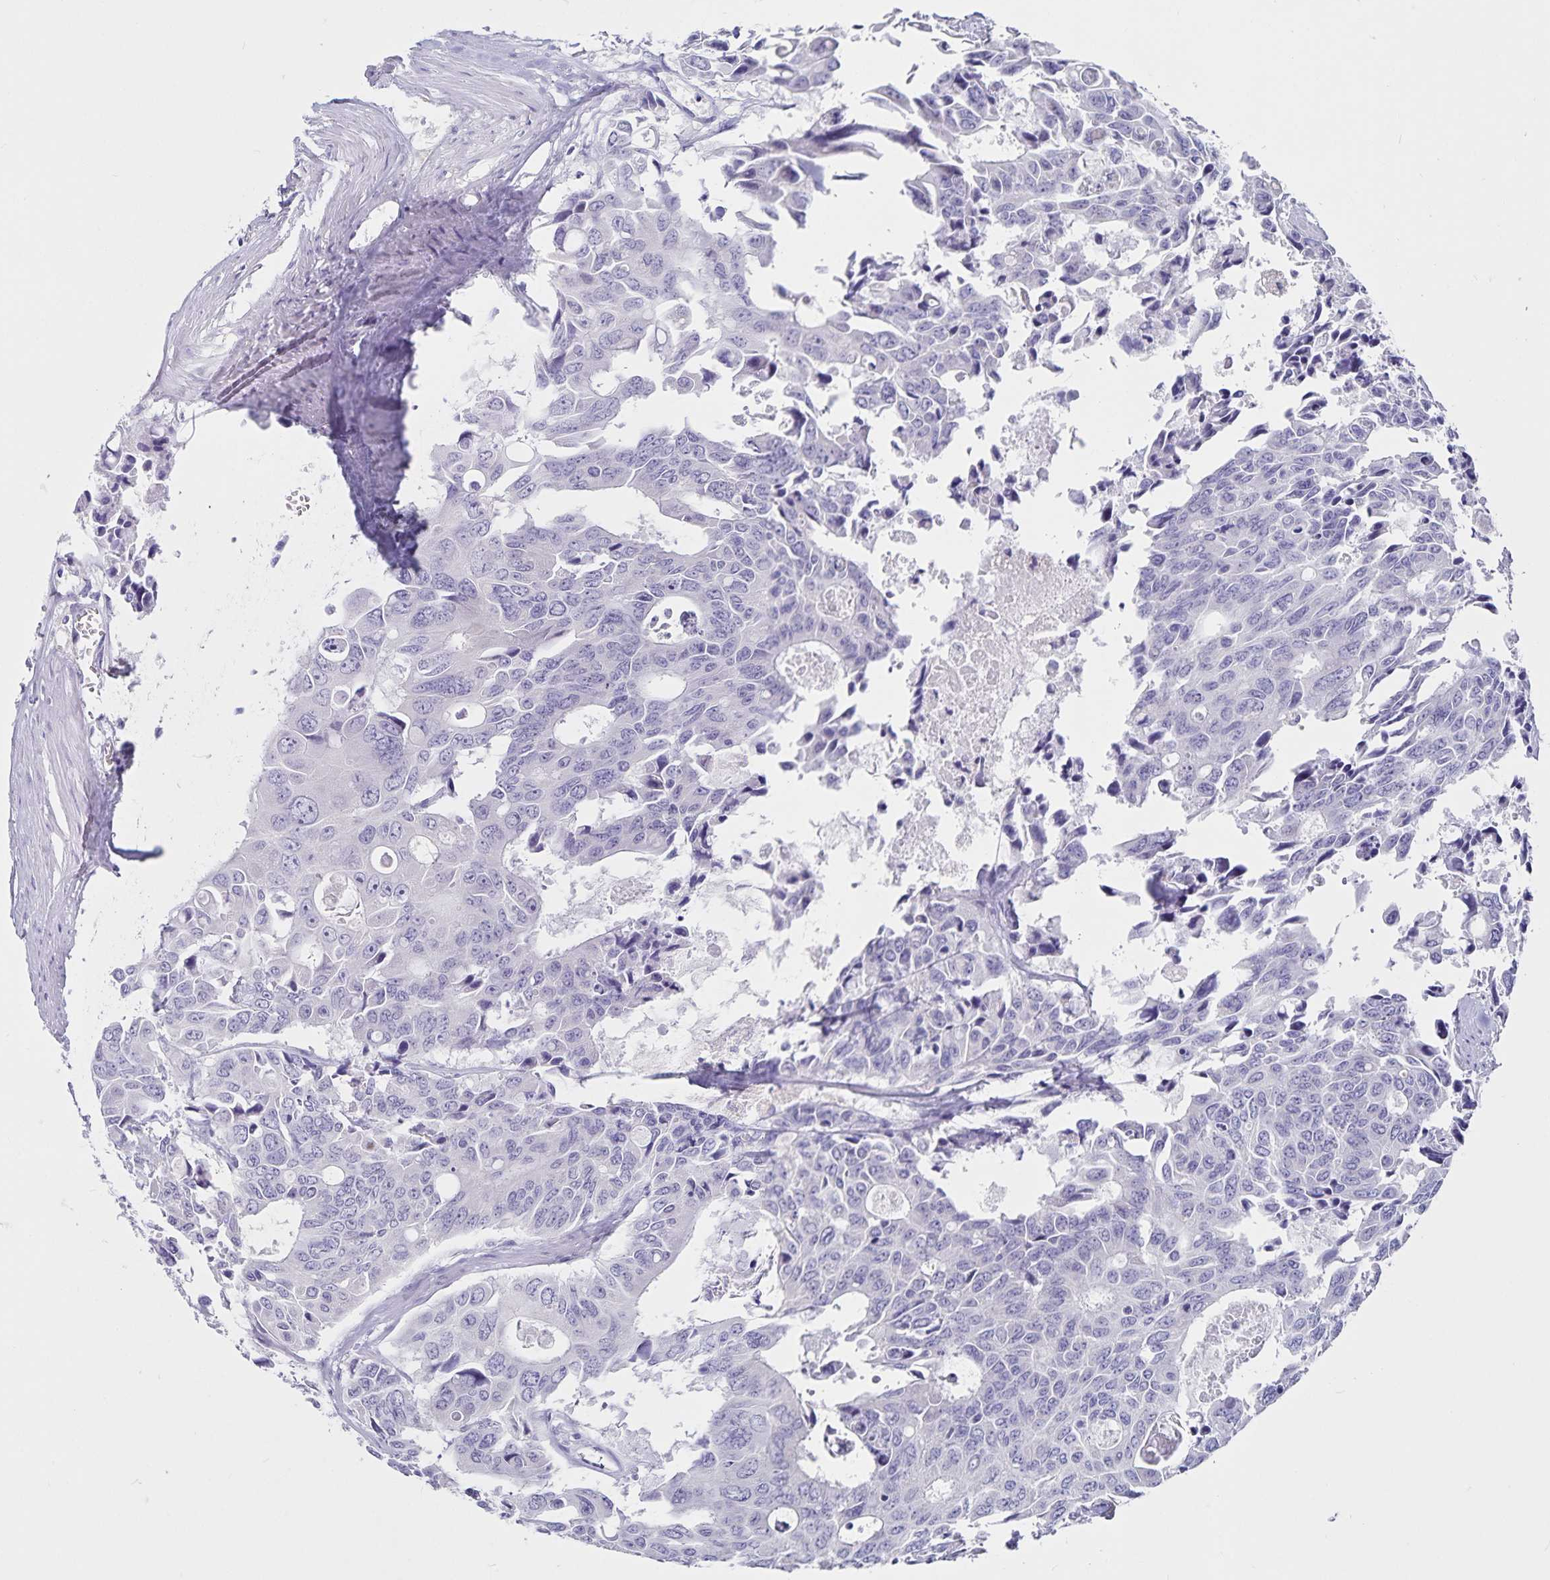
{"staining": {"intensity": "negative", "quantity": "none", "location": "none"}, "tissue": "colorectal cancer", "cell_type": "Tumor cells", "image_type": "cancer", "snomed": [{"axis": "morphology", "description": "Adenocarcinoma, NOS"}, {"axis": "topography", "description": "Rectum"}], "caption": "Tumor cells are negative for protein expression in human colorectal cancer (adenocarcinoma). (Stains: DAB (3,3'-diaminobenzidine) IHC with hematoxylin counter stain, Microscopy: brightfield microscopy at high magnification).", "gene": "PLAC1", "patient": {"sex": "male", "age": 76}}